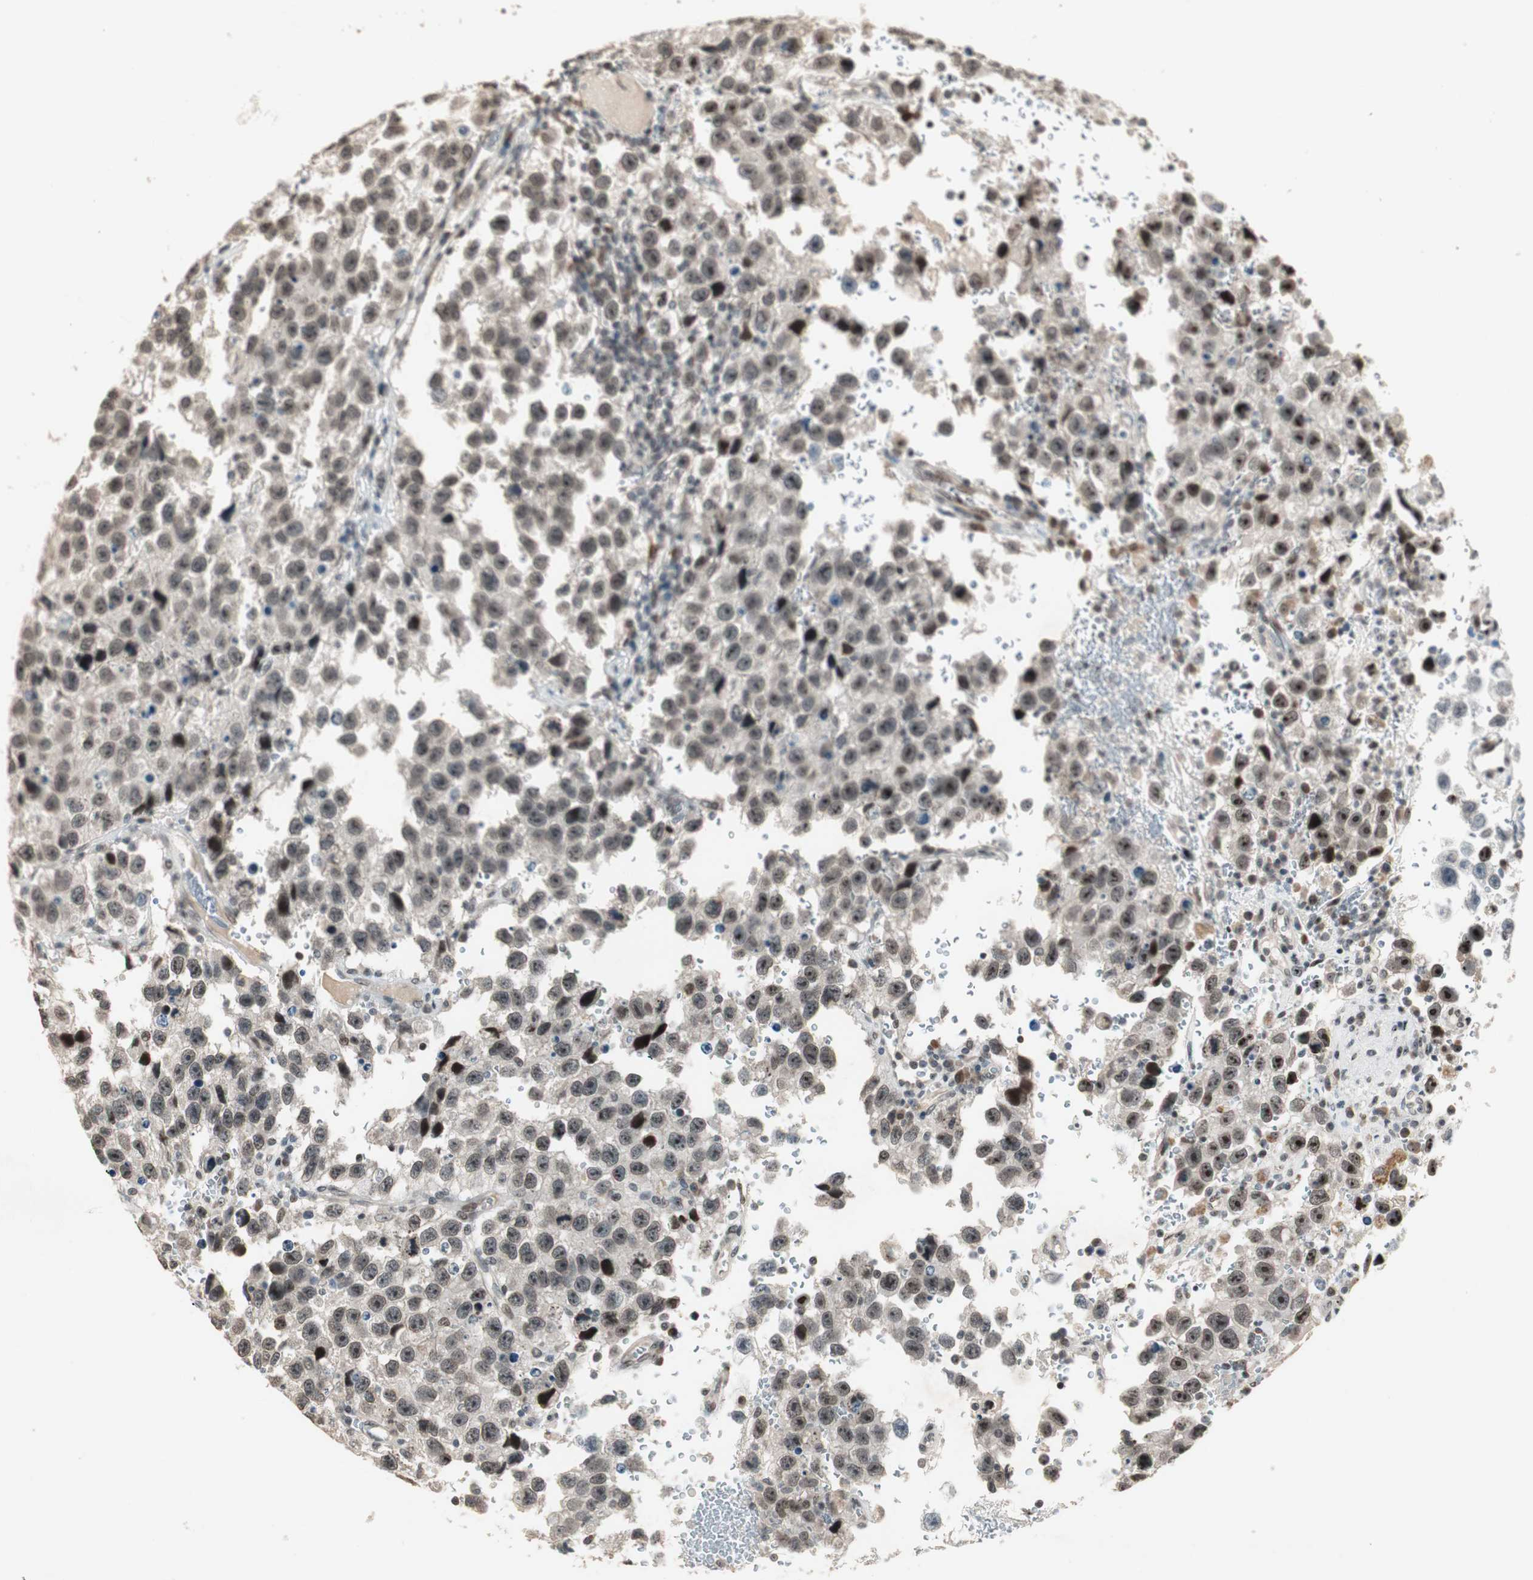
{"staining": {"intensity": "moderate", "quantity": ">75%", "location": "nuclear"}, "tissue": "testis cancer", "cell_type": "Tumor cells", "image_type": "cancer", "snomed": [{"axis": "morphology", "description": "Seminoma, NOS"}, {"axis": "topography", "description": "Testis"}], "caption": "Protein staining demonstrates moderate nuclear staining in approximately >75% of tumor cells in testis cancer (seminoma).", "gene": "ETV4", "patient": {"sex": "male", "age": 33}}